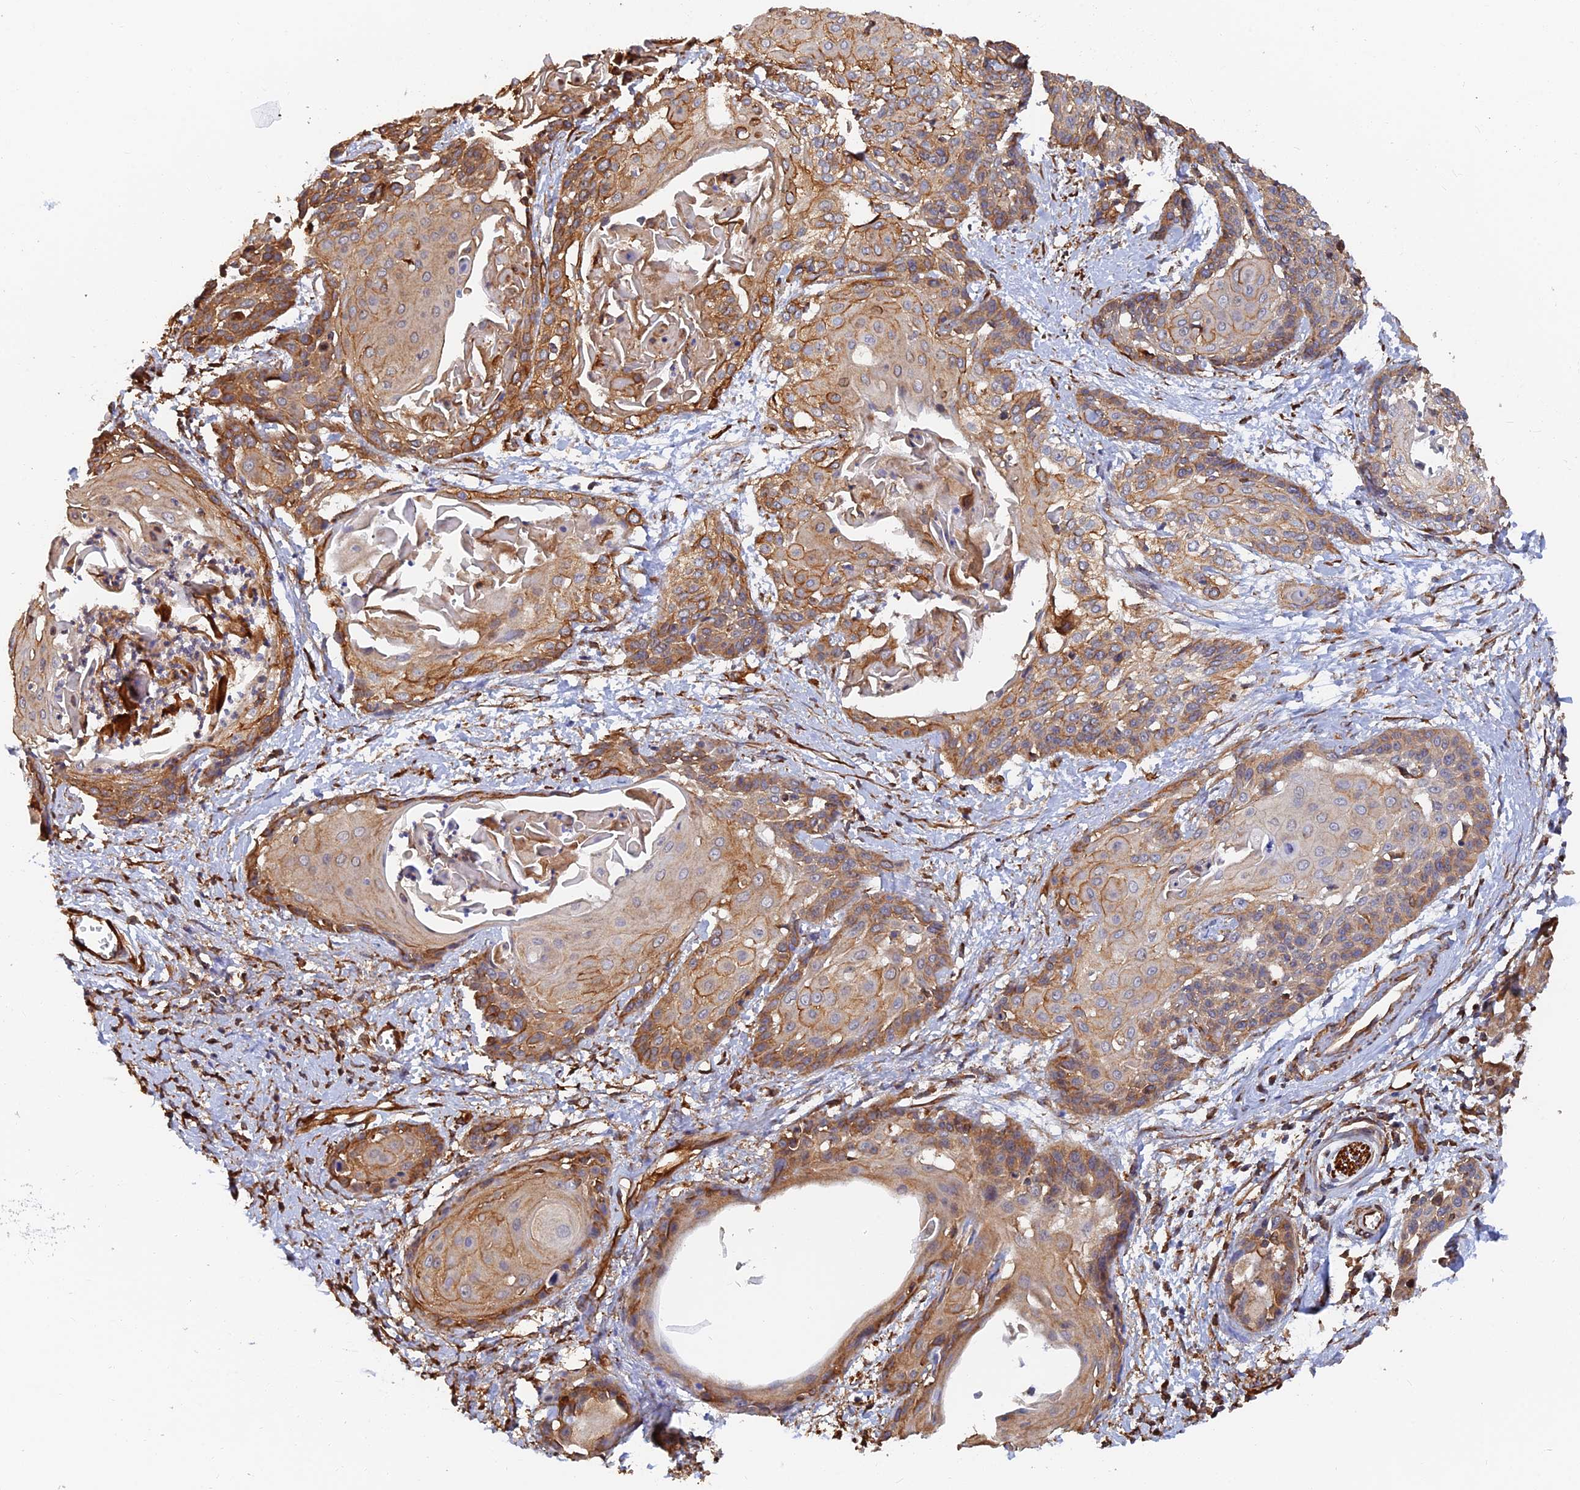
{"staining": {"intensity": "strong", "quantity": "<25%", "location": "cytoplasmic/membranous"}, "tissue": "cervical cancer", "cell_type": "Tumor cells", "image_type": "cancer", "snomed": [{"axis": "morphology", "description": "Squamous cell carcinoma, NOS"}, {"axis": "topography", "description": "Cervix"}], "caption": "A micrograph showing strong cytoplasmic/membranous expression in approximately <25% of tumor cells in cervical cancer (squamous cell carcinoma), as visualized by brown immunohistochemical staining.", "gene": "WBP11", "patient": {"sex": "female", "age": 57}}